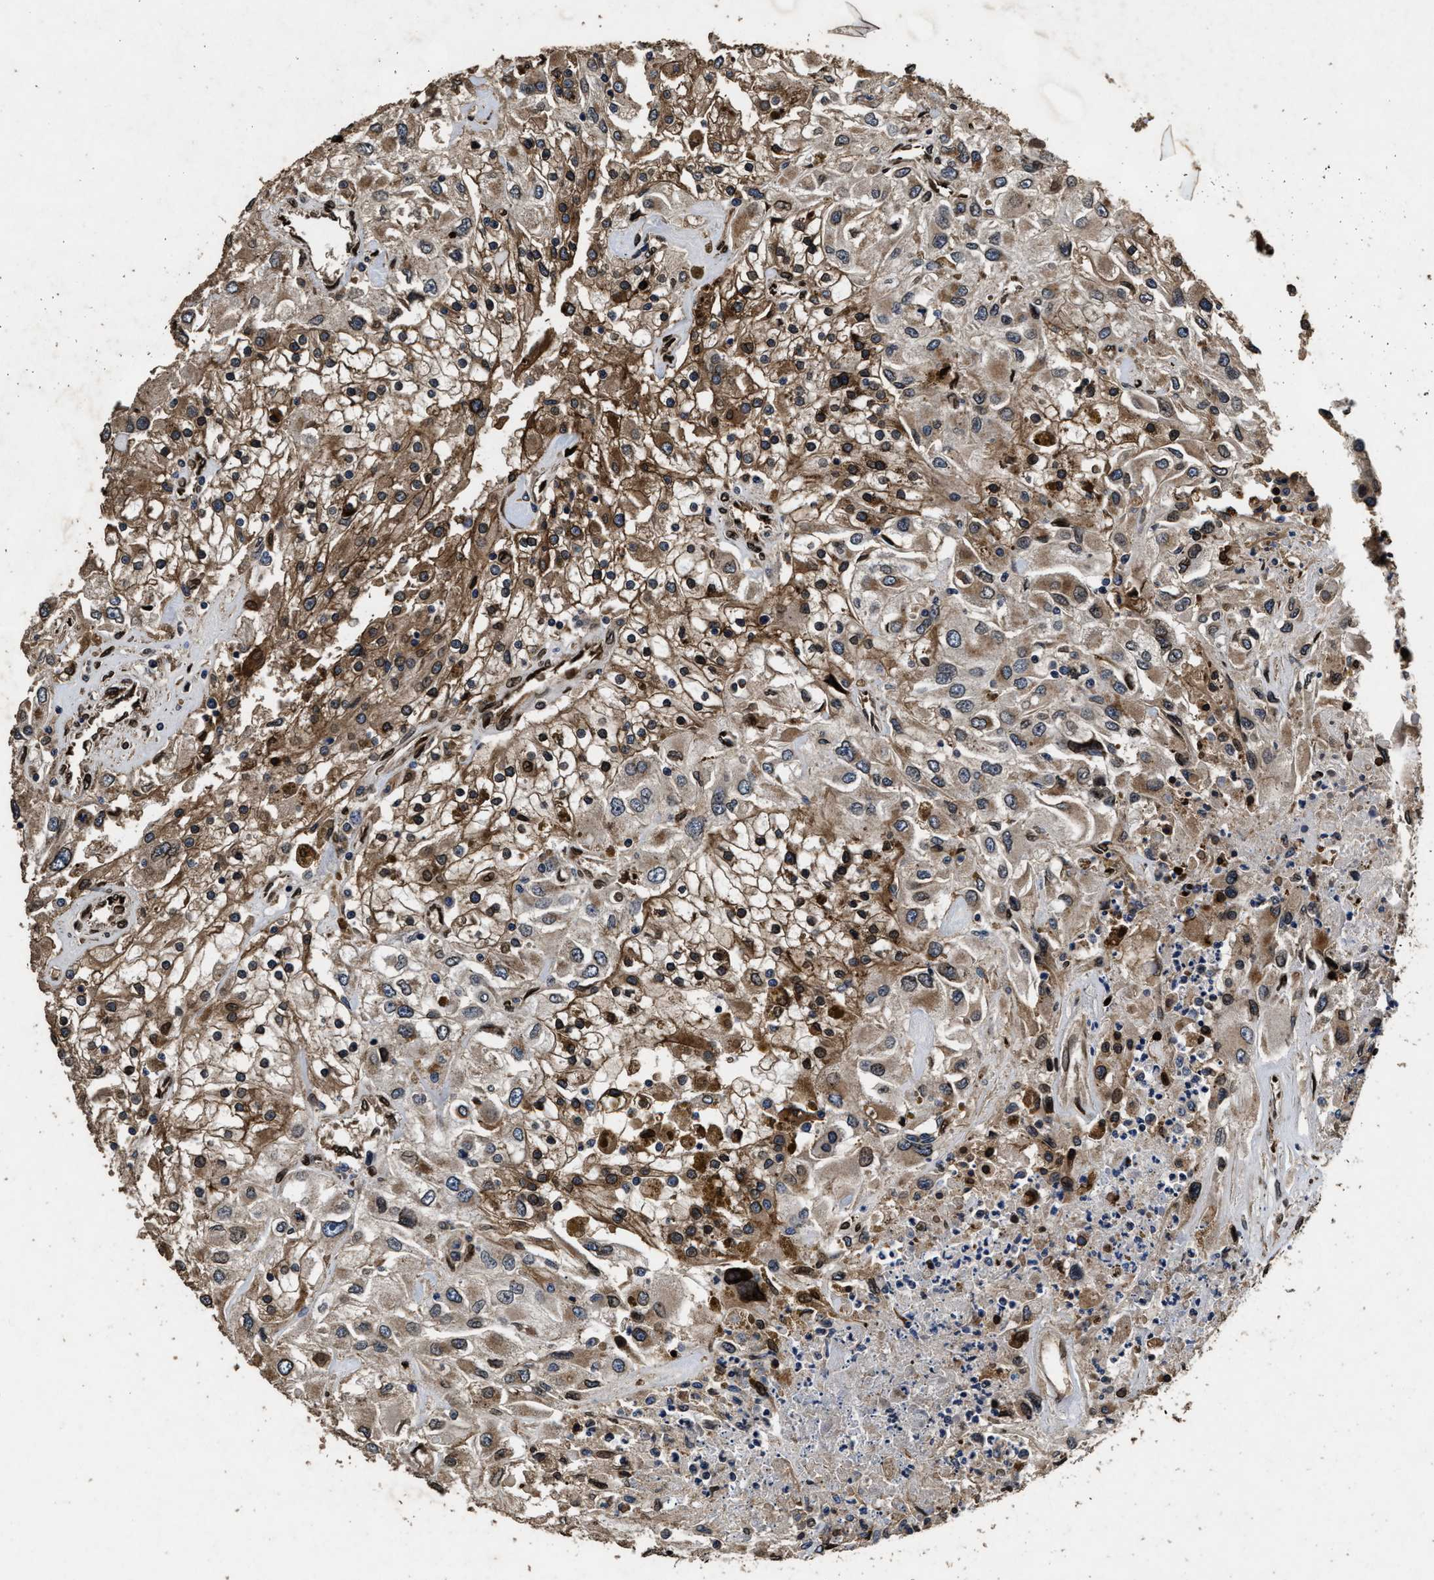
{"staining": {"intensity": "moderate", "quantity": ">75%", "location": "cytoplasmic/membranous"}, "tissue": "renal cancer", "cell_type": "Tumor cells", "image_type": "cancer", "snomed": [{"axis": "morphology", "description": "Adenocarcinoma, NOS"}, {"axis": "topography", "description": "Kidney"}], "caption": "A high-resolution image shows IHC staining of adenocarcinoma (renal), which displays moderate cytoplasmic/membranous expression in approximately >75% of tumor cells.", "gene": "ACCS", "patient": {"sex": "female", "age": 52}}